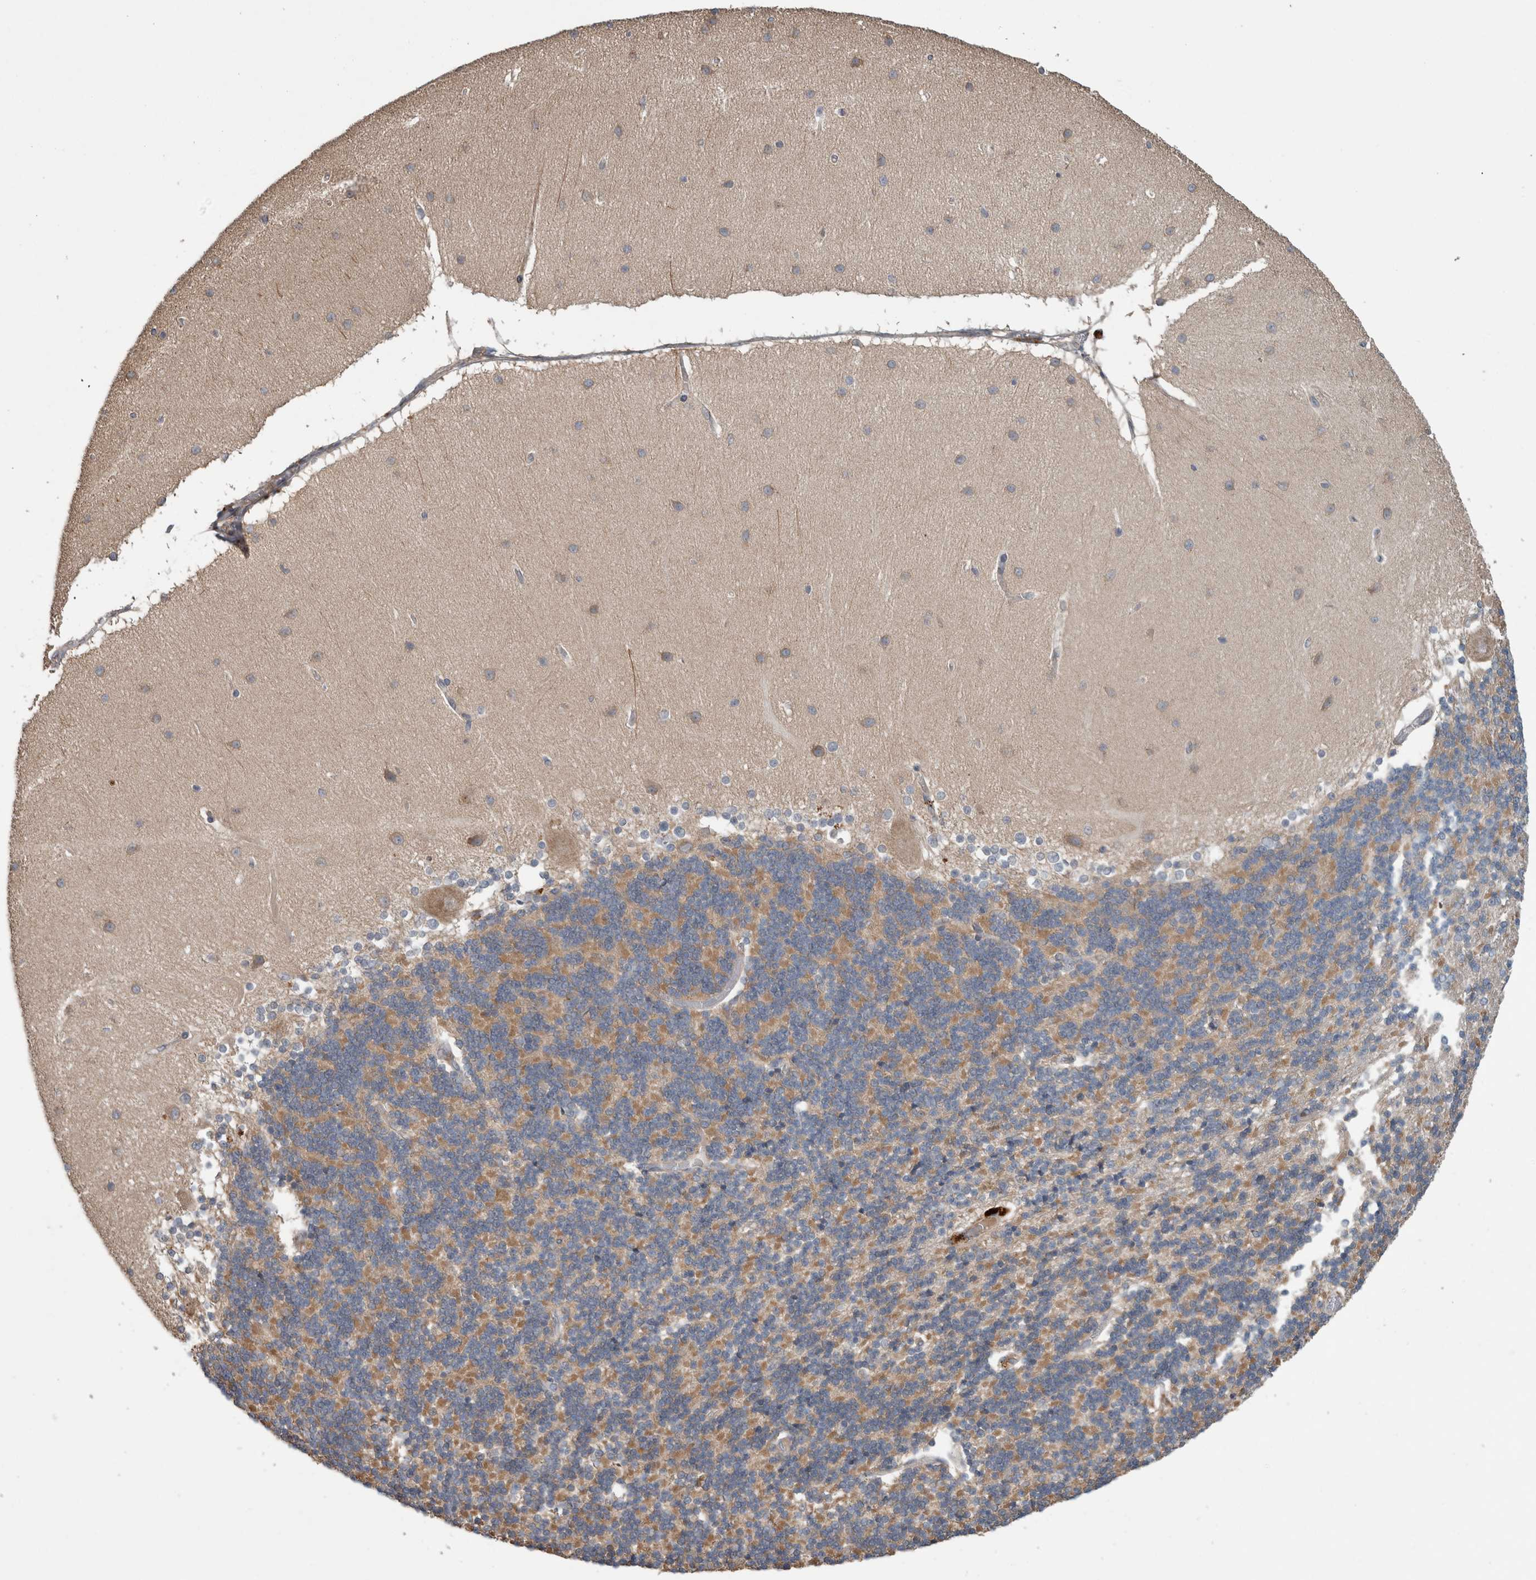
{"staining": {"intensity": "moderate", "quantity": "25%-75%", "location": "cytoplasmic/membranous"}, "tissue": "cerebellum", "cell_type": "Cells in granular layer", "image_type": "normal", "snomed": [{"axis": "morphology", "description": "Normal tissue, NOS"}, {"axis": "topography", "description": "Cerebellum"}], "caption": "This photomicrograph reveals immunohistochemistry (IHC) staining of benign cerebellum, with medium moderate cytoplasmic/membranous staining in approximately 25%-75% of cells in granular layer.", "gene": "TARBP1", "patient": {"sex": "female", "age": 54}}